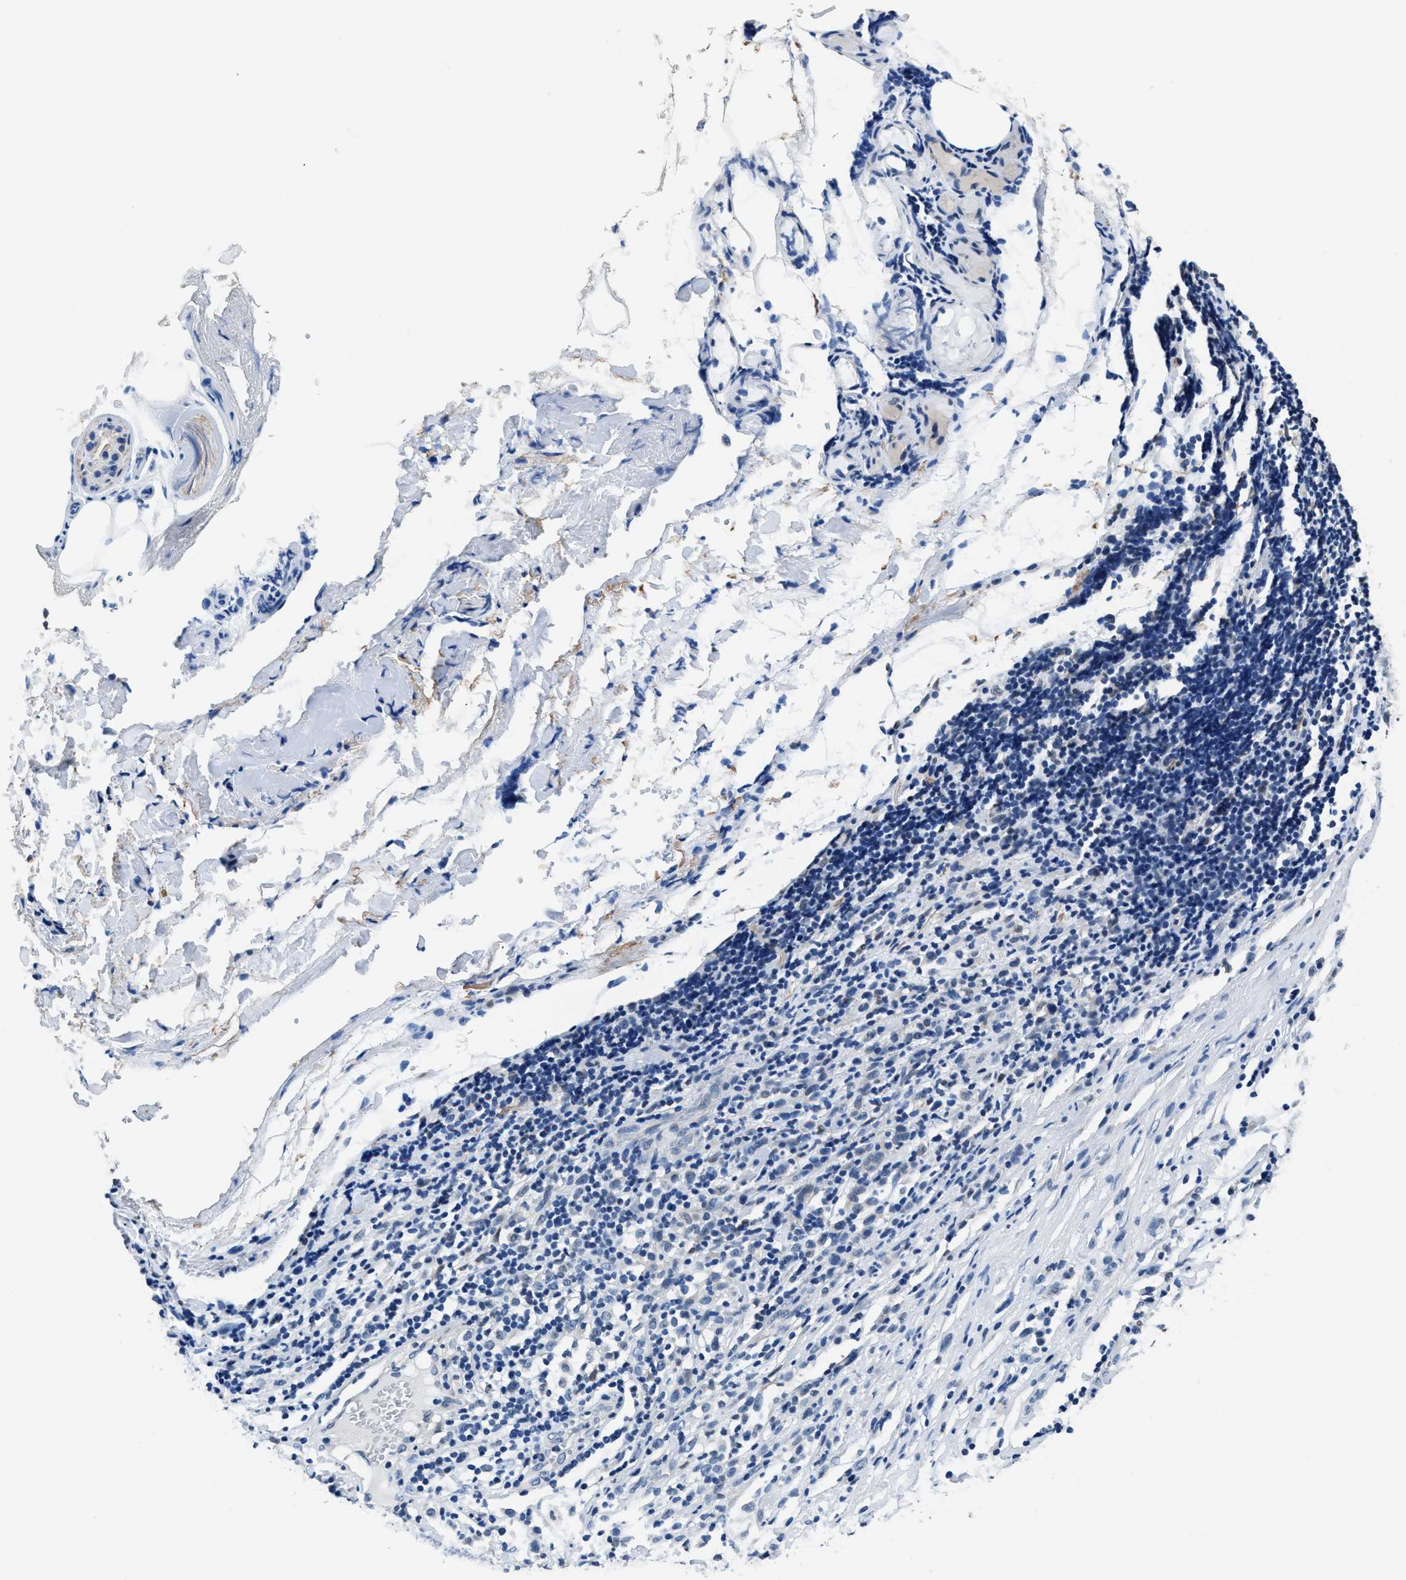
{"staining": {"intensity": "negative", "quantity": "none", "location": "none"}, "tissue": "melanoma", "cell_type": "Tumor cells", "image_type": "cancer", "snomed": [{"axis": "morphology", "description": "Malignant melanoma, NOS"}, {"axis": "topography", "description": "Skin"}], "caption": "Tumor cells show no significant staining in melanoma.", "gene": "MYH3", "patient": {"sex": "female", "age": 55}}